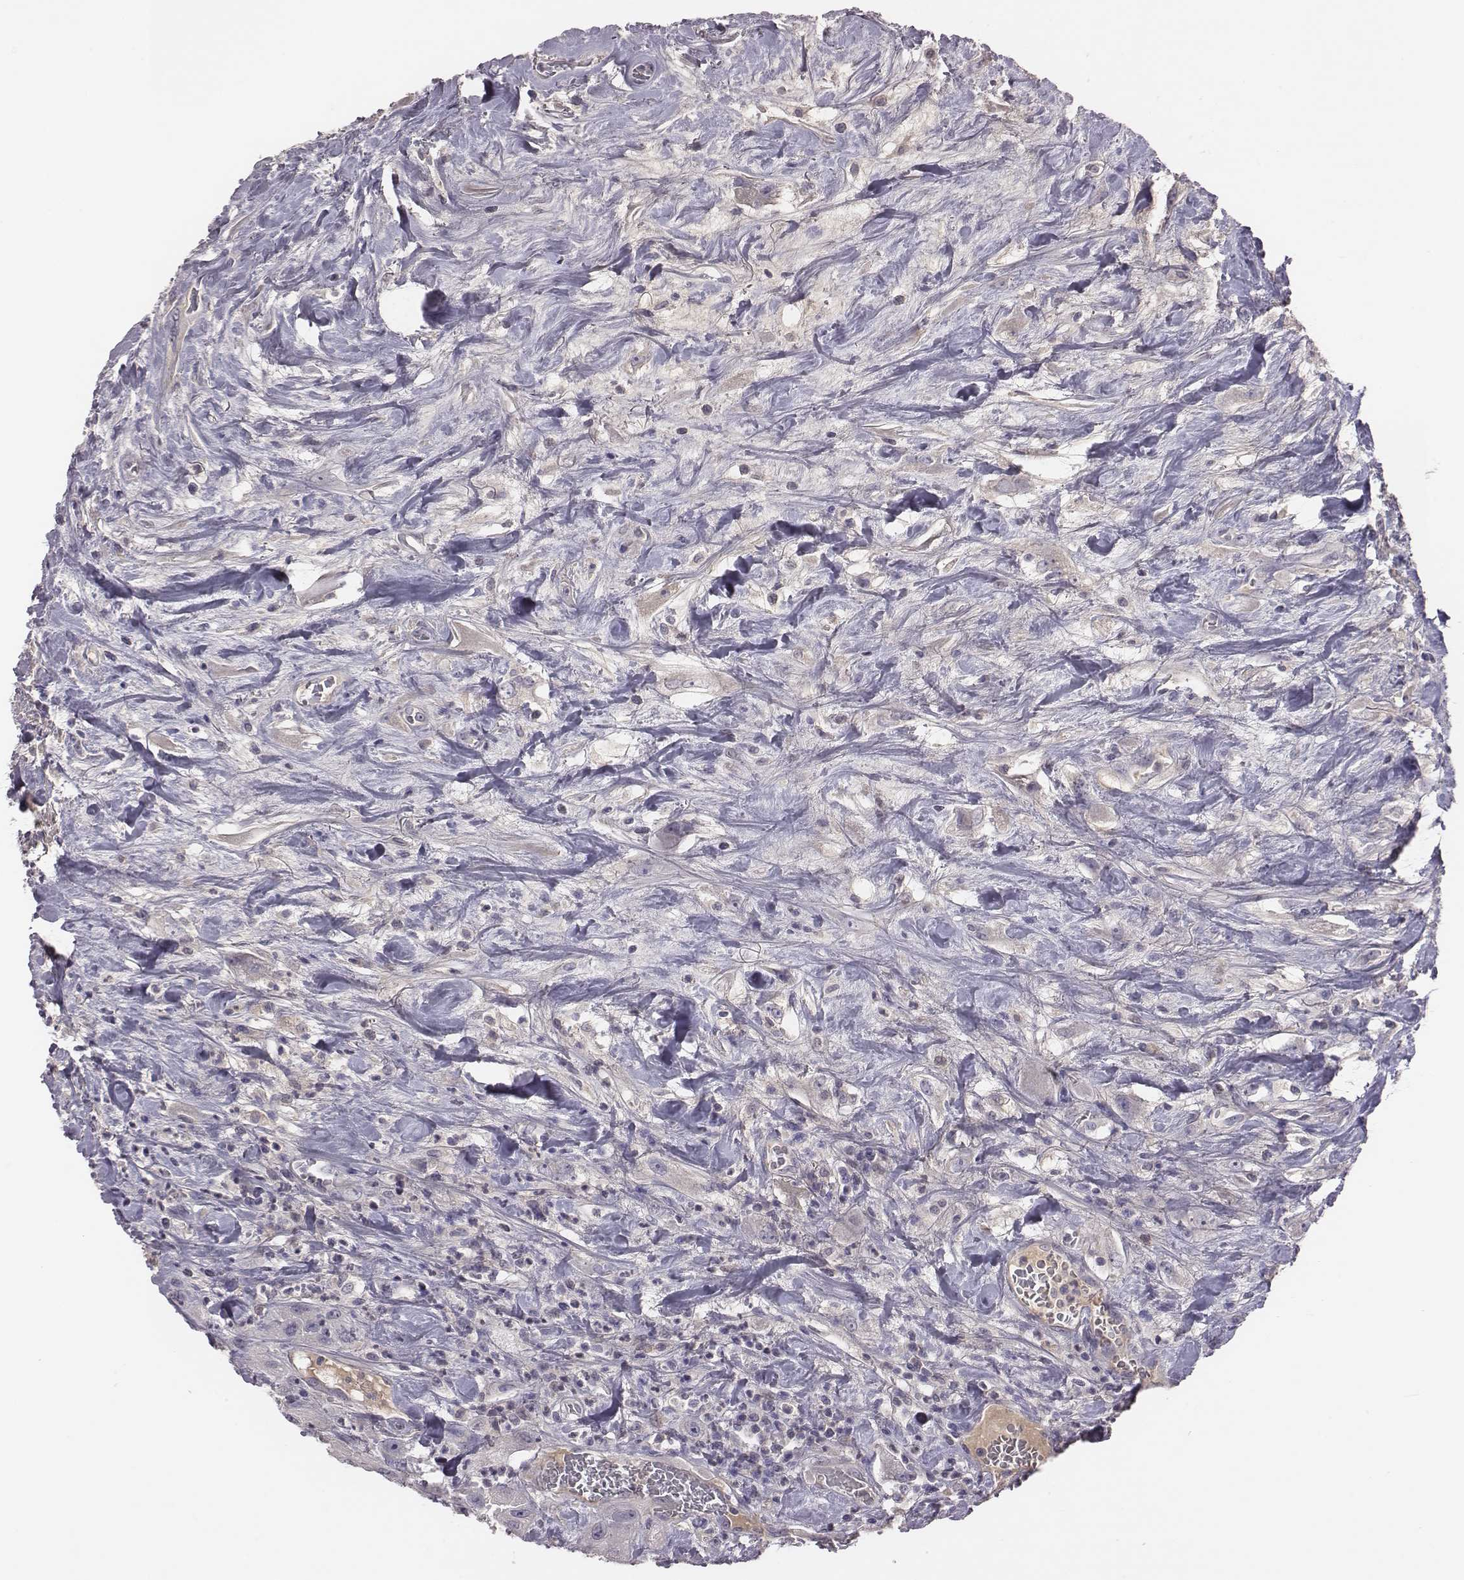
{"staining": {"intensity": "negative", "quantity": "none", "location": "none"}, "tissue": "urothelial cancer", "cell_type": "Tumor cells", "image_type": "cancer", "snomed": [{"axis": "morphology", "description": "Urothelial carcinoma, High grade"}, {"axis": "topography", "description": "Urinary bladder"}], "caption": "Protein analysis of urothelial carcinoma (high-grade) demonstrates no significant expression in tumor cells.", "gene": "EN1", "patient": {"sex": "male", "age": 79}}